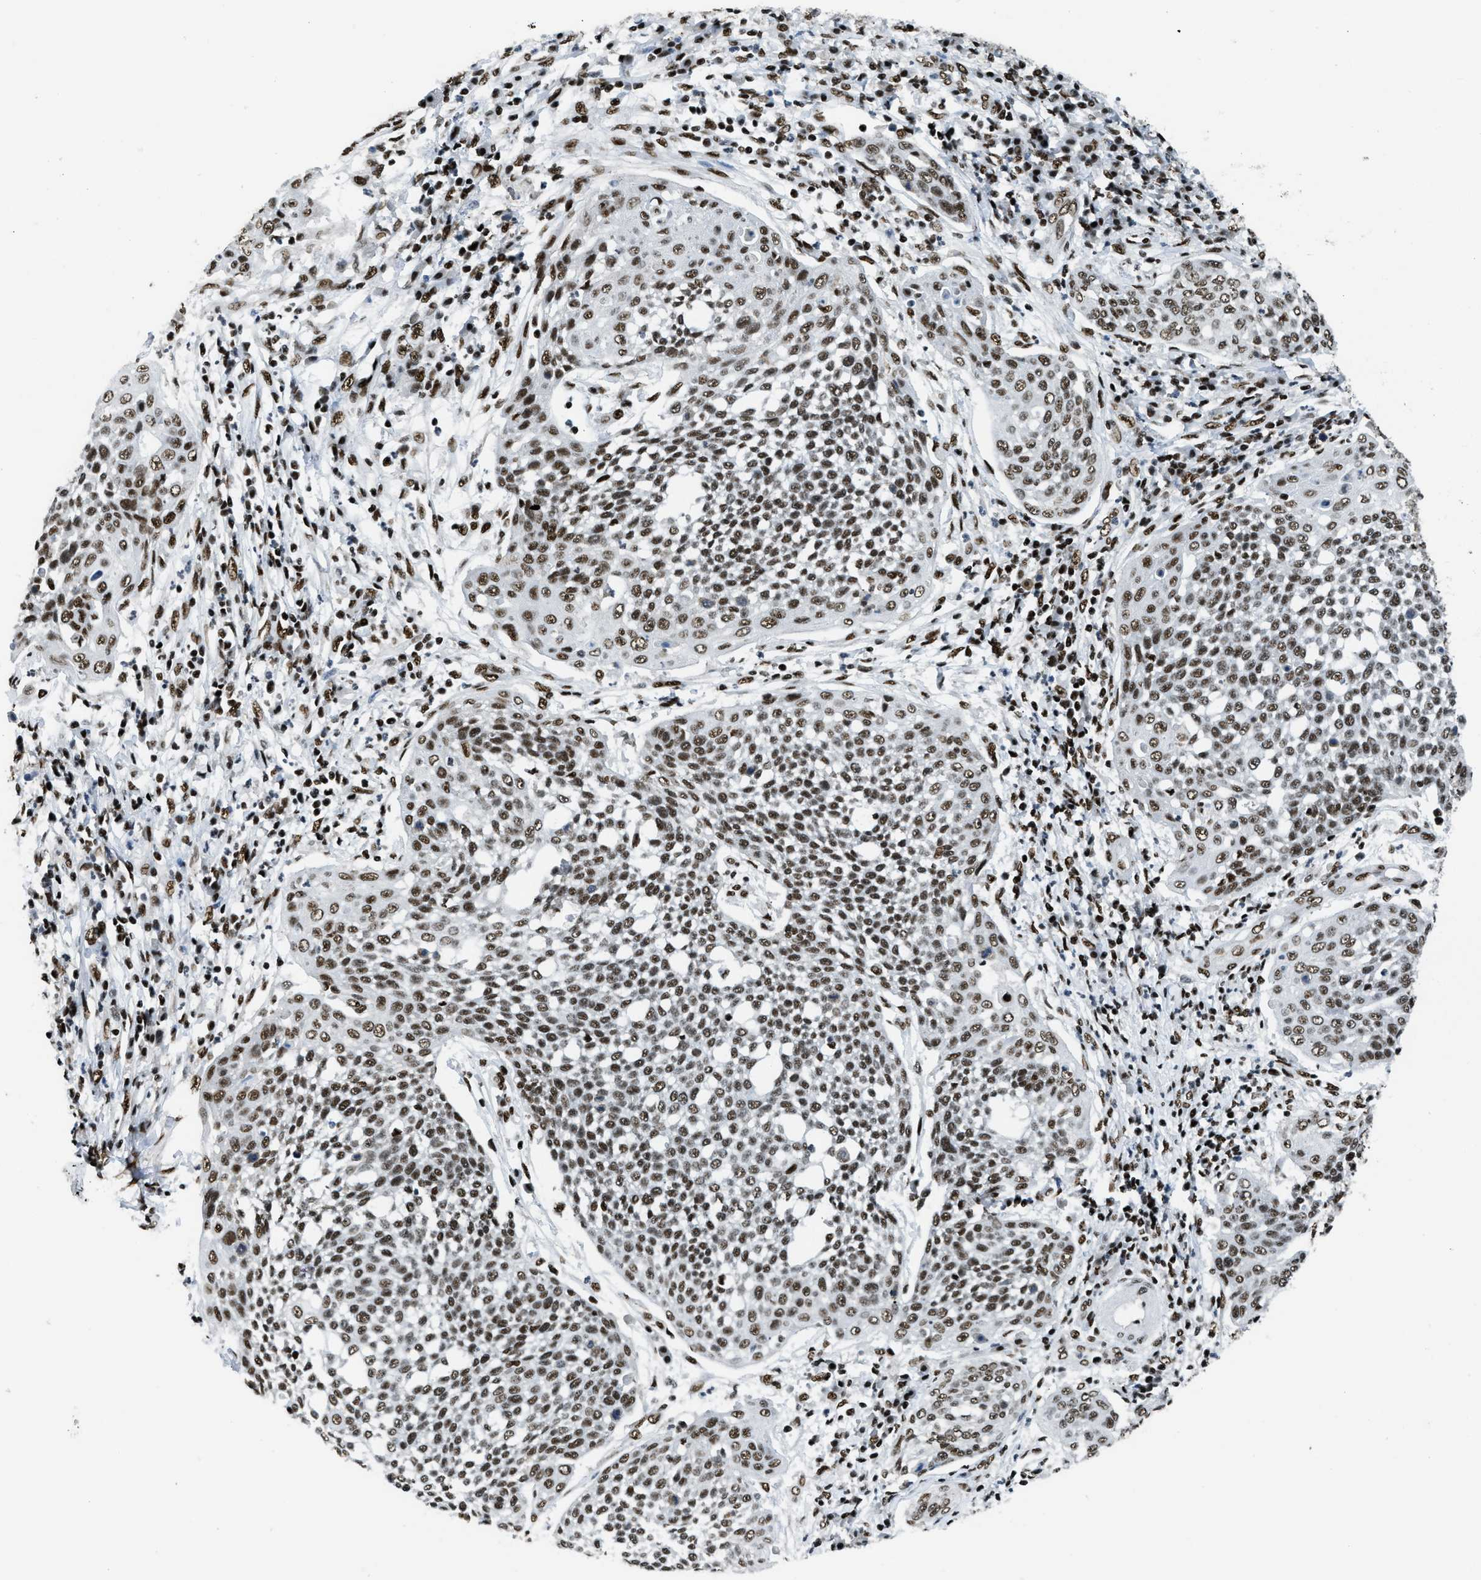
{"staining": {"intensity": "strong", "quantity": ">75%", "location": "nuclear"}, "tissue": "cervical cancer", "cell_type": "Tumor cells", "image_type": "cancer", "snomed": [{"axis": "morphology", "description": "Squamous cell carcinoma, NOS"}, {"axis": "topography", "description": "Cervix"}], "caption": "Protein expression analysis of human cervical cancer reveals strong nuclear staining in approximately >75% of tumor cells.", "gene": "SCAF4", "patient": {"sex": "female", "age": 34}}